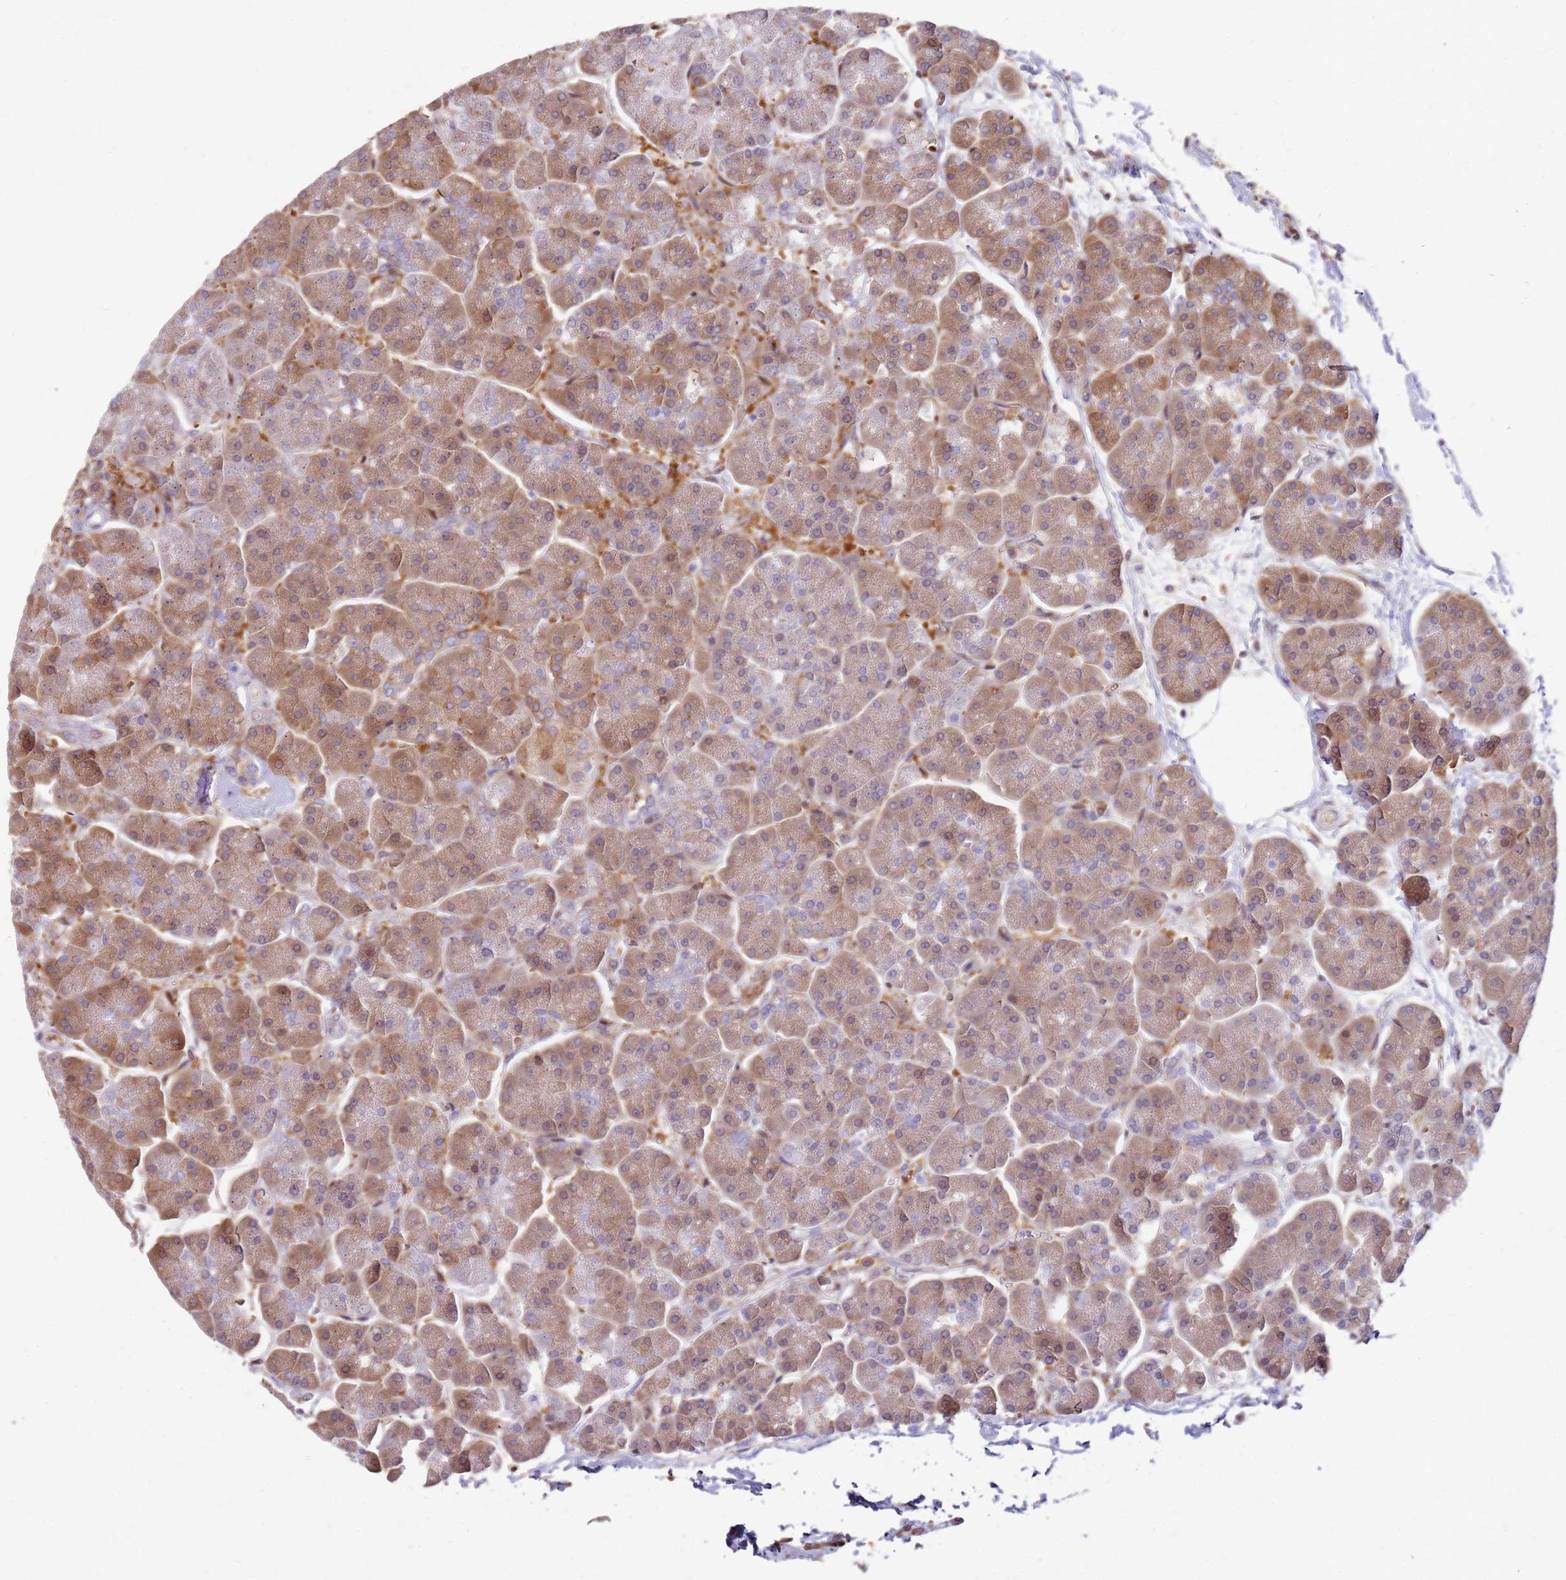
{"staining": {"intensity": "moderate", "quantity": ">75%", "location": "cytoplasmic/membranous"}, "tissue": "pancreas", "cell_type": "Exocrine glandular cells", "image_type": "normal", "snomed": [{"axis": "morphology", "description": "Normal tissue, NOS"}, {"axis": "topography", "description": "Pancreas"}, {"axis": "topography", "description": "Peripheral nerve tissue"}], "caption": "An immunohistochemistry photomicrograph of unremarkable tissue is shown. Protein staining in brown highlights moderate cytoplasmic/membranous positivity in pancreas within exocrine glandular cells. (DAB IHC, brown staining for protein, blue staining for nuclei).", "gene": "HDX", "patient": {"sex": "male", "age": 54}}